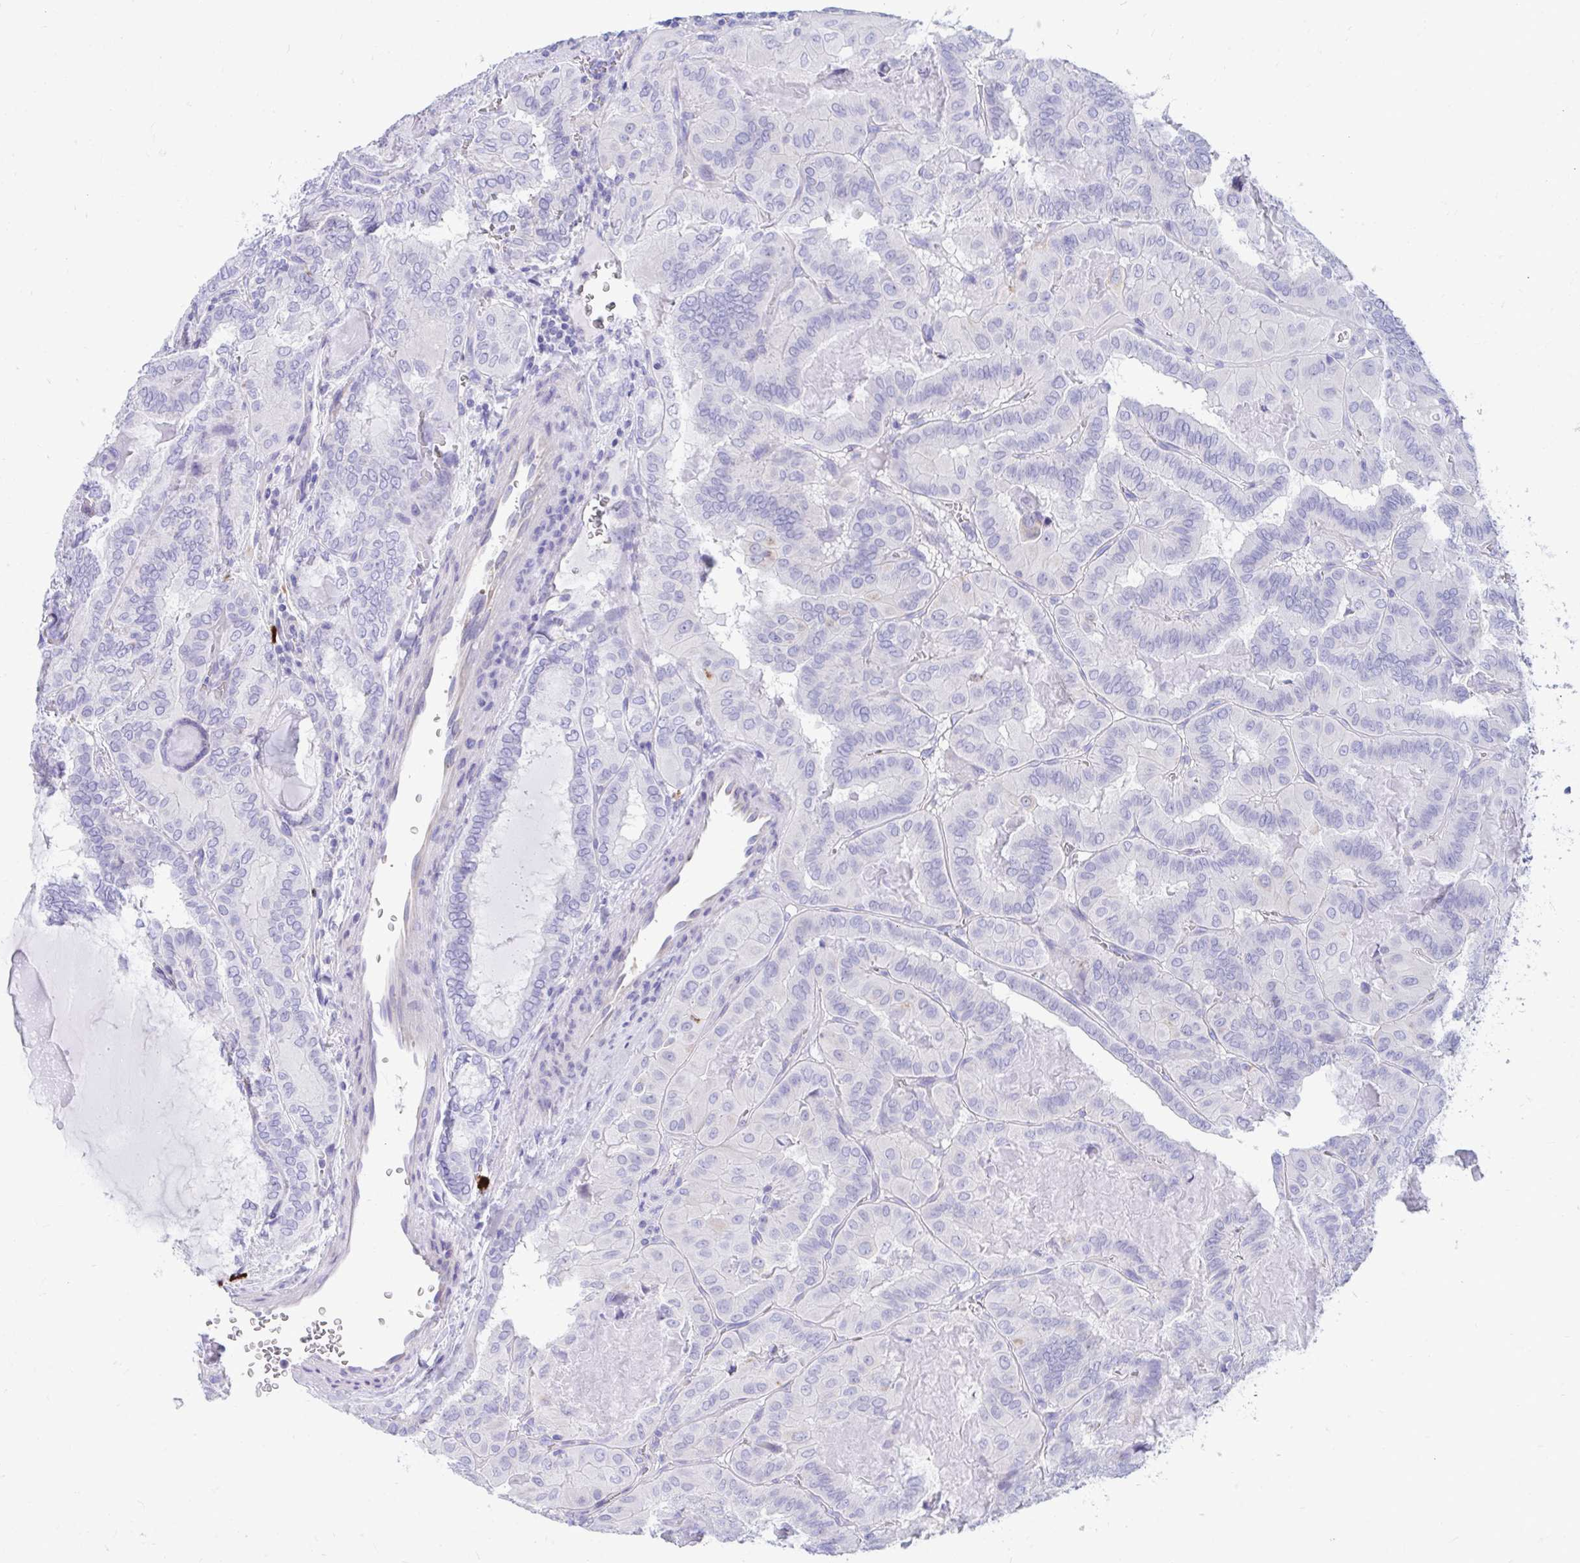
{"staining": {"intensity": "negative", "quantity": "none", "location": "none"}, "tissue": "thyroid cancer", "cell_type": "Tumor cells", "image_type": "cancer", "snomed": [{"axis": "morphology", "description": "Papillary adenocarcinoma, NOS"}, {"axis": "topography", "description": "Thyroid gland"}], "caption": "Immunohistochemical staining of thyroid cancer exhibits no significant expression in tumor cells. Brightfield microscopy of IHC stained with DAB (3,3'-diaminobenzidine) (brown) and hematoxylin (blue), captured at high magnification.", "gene": "SHISA8", "patient": {"sex": "female", "age": 46}}